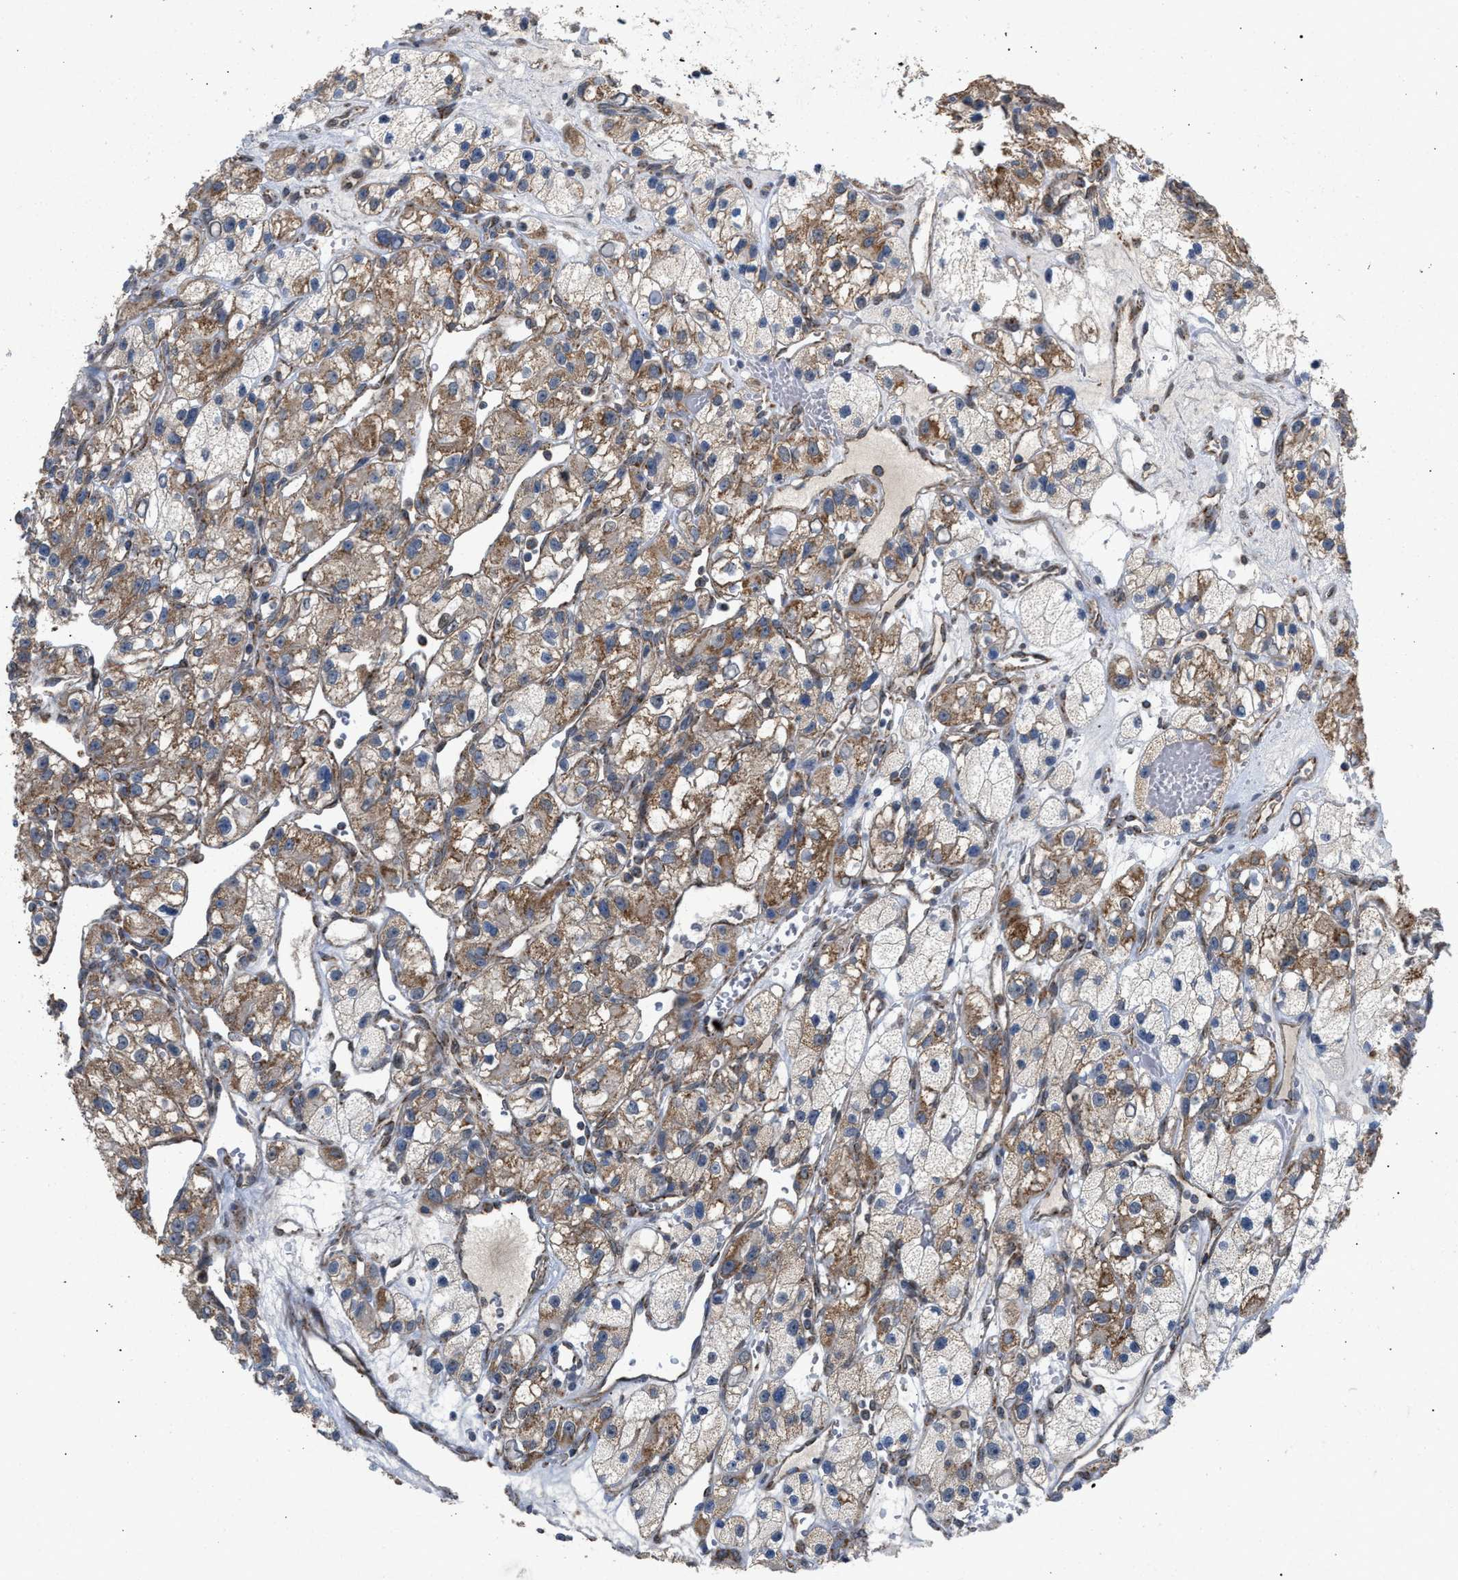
{"staining": {"intensity": "moderate", "quantity": "25%-75%", "location": "cytoplasmic/membranous"}, "tissue": "renal cancer", "cell_type": "Tumor cells", "image_type": "cancer", "snomed": [{"axis": "morphology", "description": "Adenocarcinoma, NOS"}, {"axis": "topography", "description": "Kidney"}], "caption": "This is an image of IHC staining of renal cancer (adenocarcinoma), which shows moderate staining in the cytoplasmic/membranous of tumor cells.", "gene": "TACO1", "patient": {"sex": "female", "age": 57}}